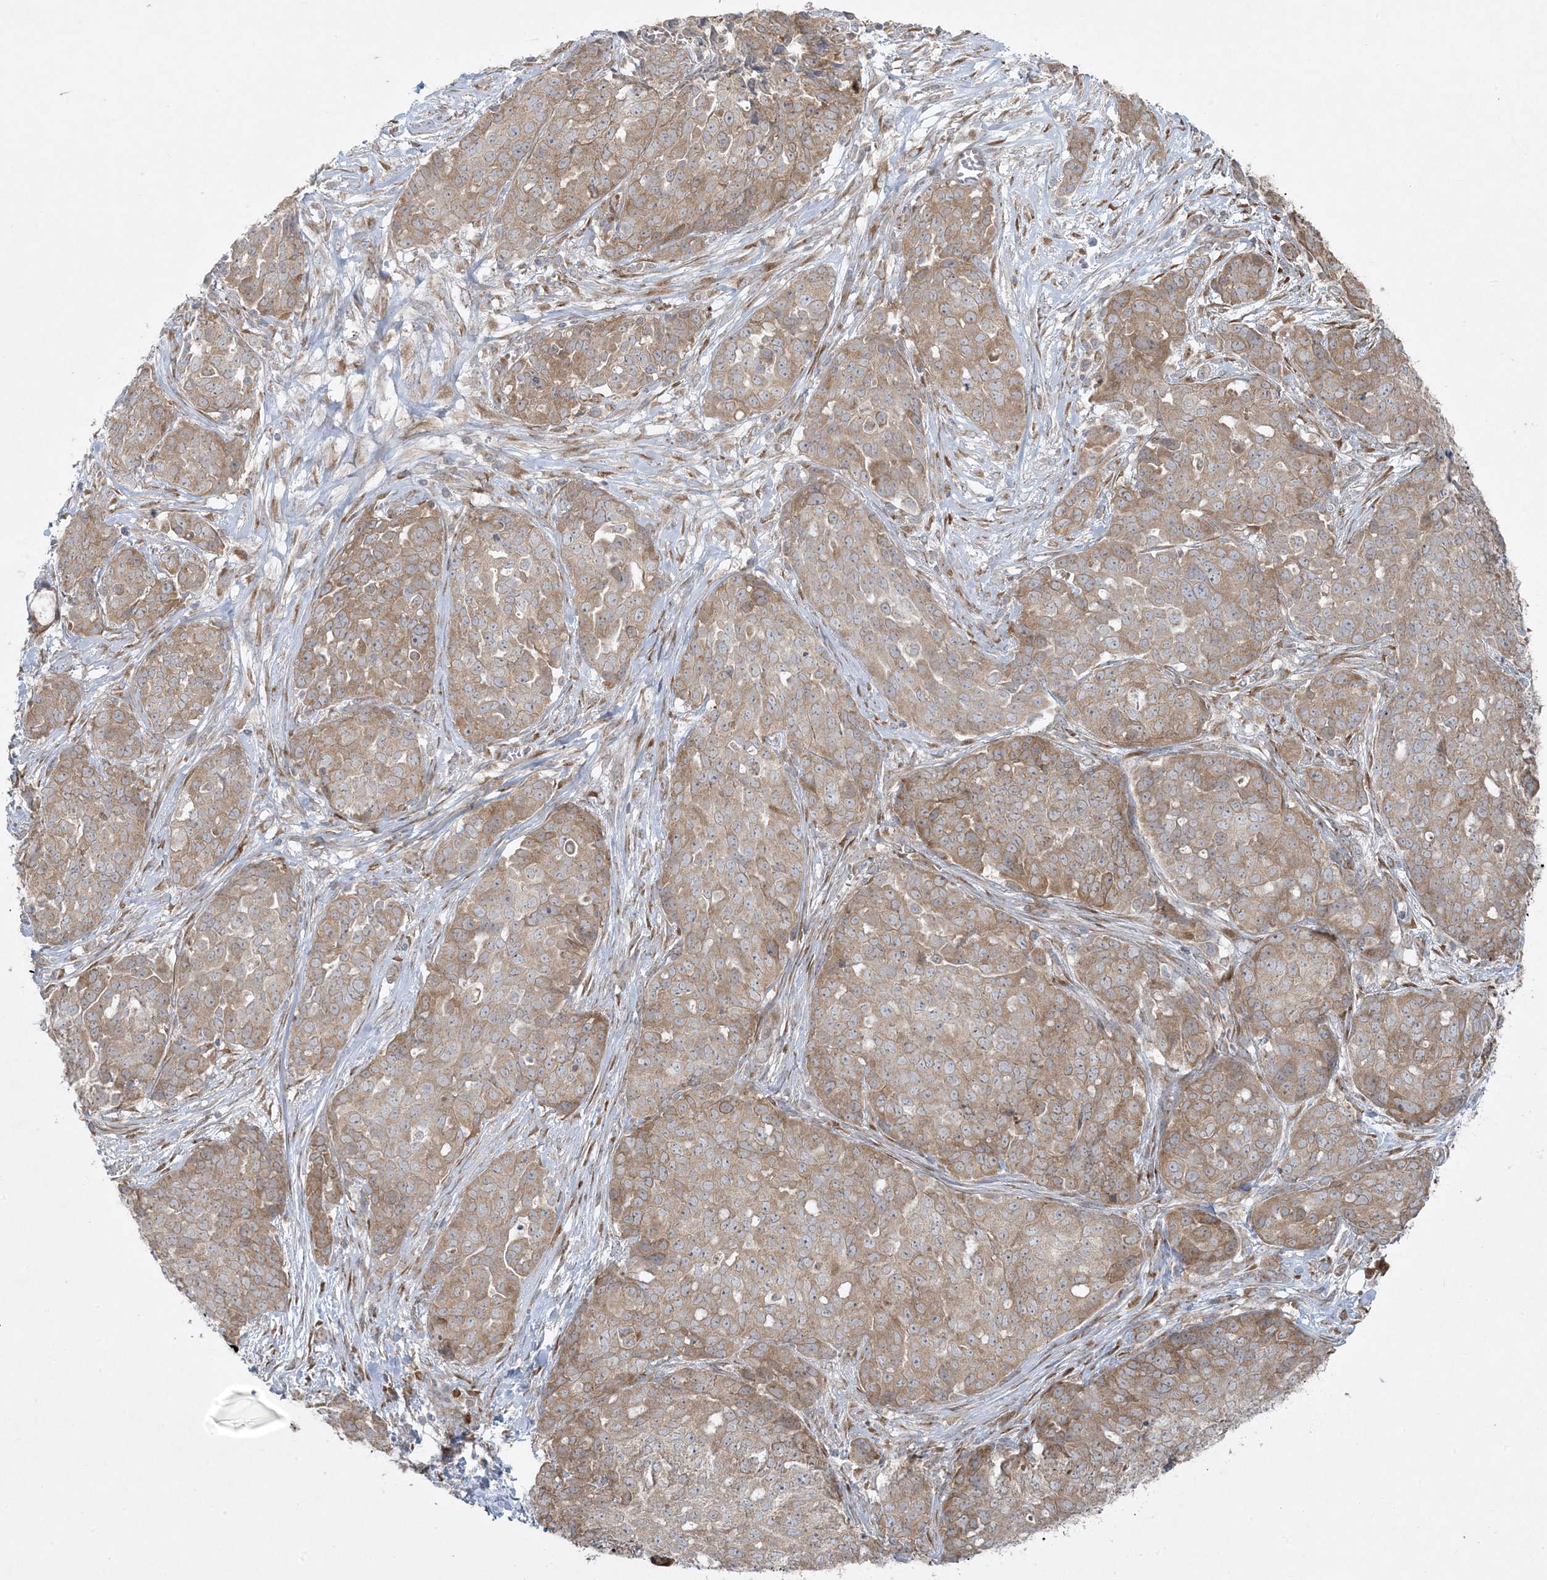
{"staining": {"intensity": "moderate", "quantity": ">75%", "location": "cytoplasmic/membranous"}, "tissue": "ovarian cancer", "cell_type": "Tumor cells", "image_type": "cancer", "snomed": [{"axis": "morphology", "description": "Cystadenocarcinoma, serous, NOS"}, {"axis": "topography", "description": "Soft tissue"}, {"axis": "topography", "description": "Ovary"}], "caption": "Protein staining reveals moderate cytoplasmic/membranous expression in approximately >75% of tumor cells in ovarian cancer. Ihc stains the protein of interest in brown and the nuclei are stained blue.", "gene": "ZNF263", "patient": {"sex": "female", "age": 57}}